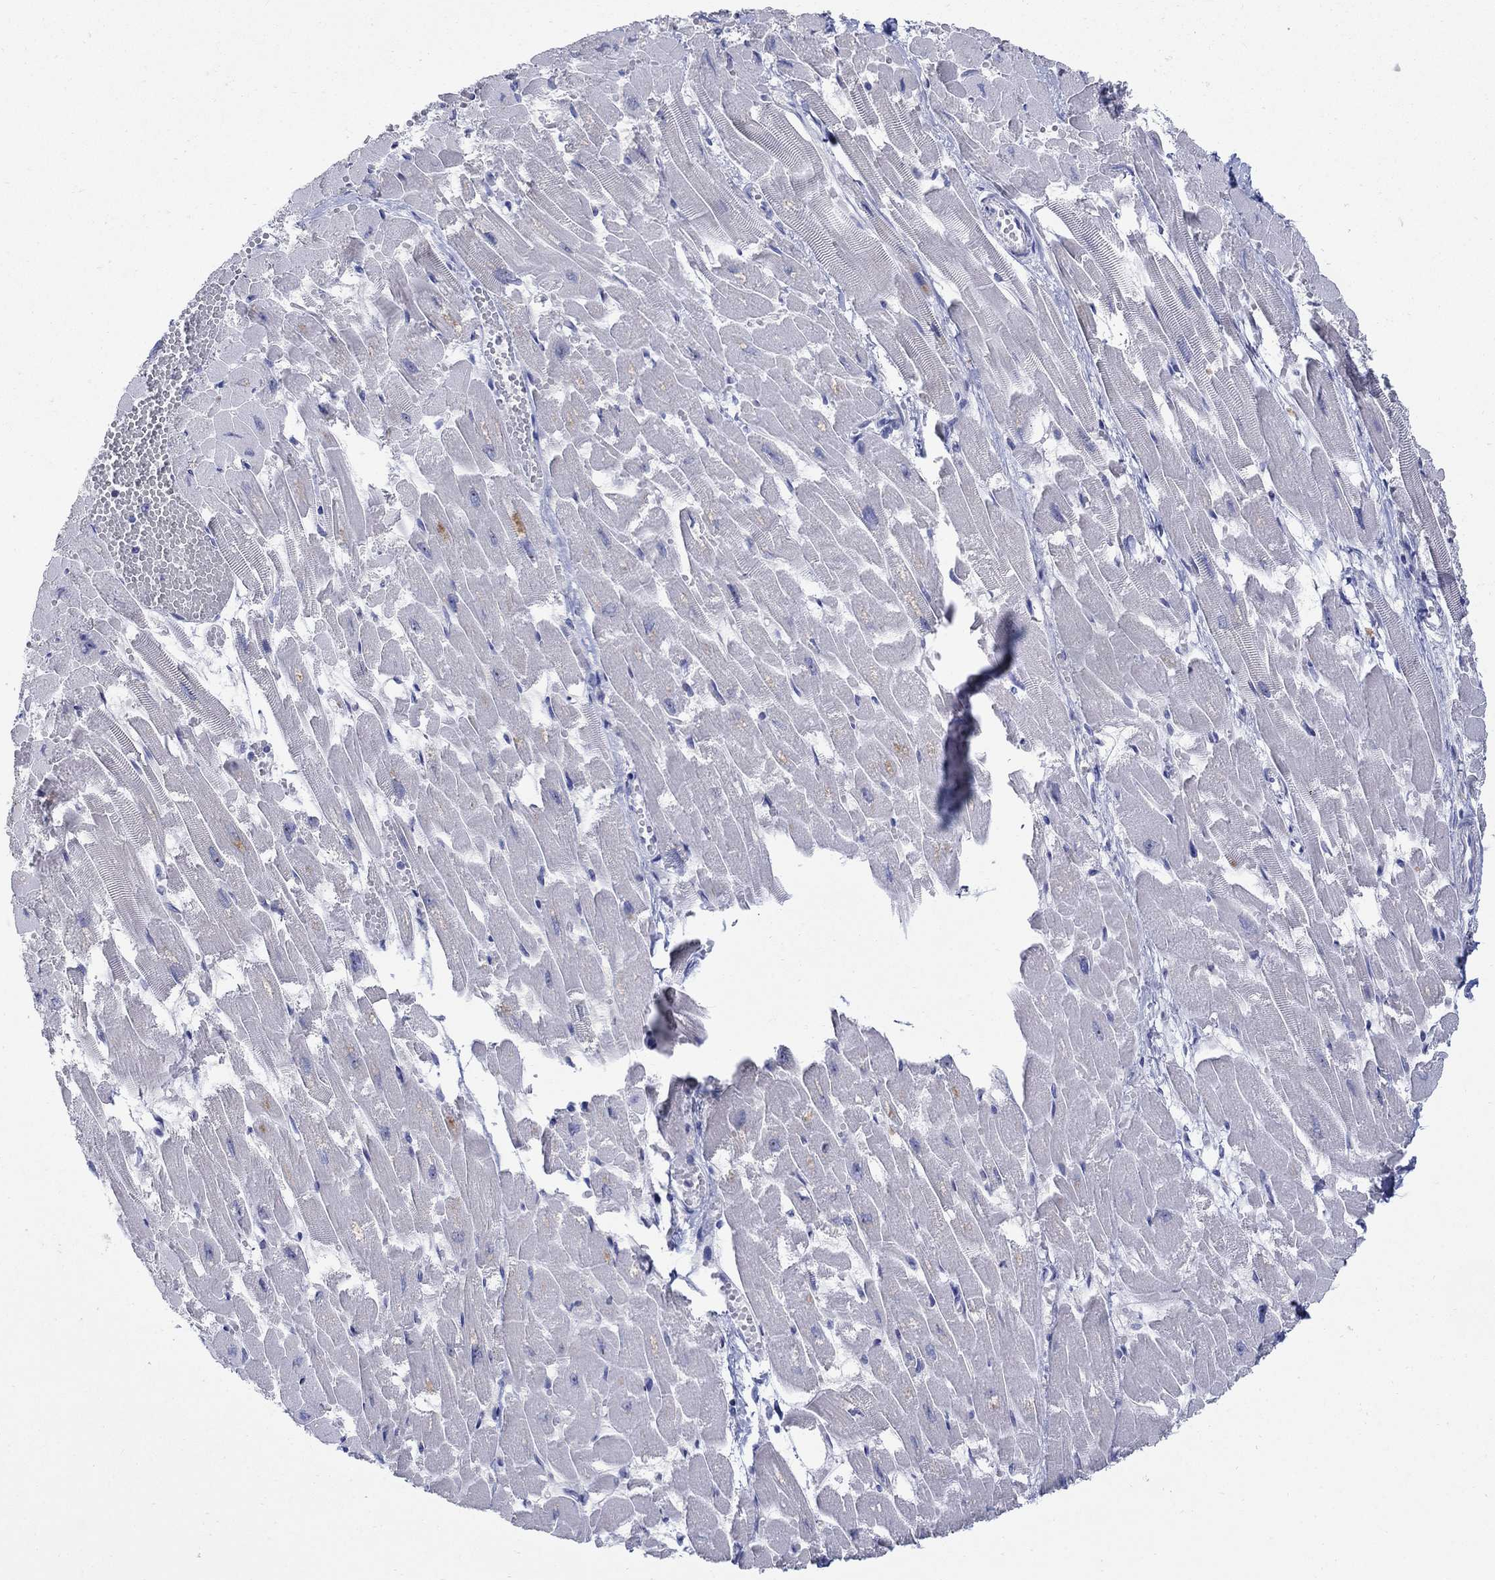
{"staining": {"intensity": "negative", "quantity": "none", "location": "none"}, "tissue": "heart muscle", "cell_type": "Cardiomyocytes", "image_type": "normal", "snomed": [{"axis": "morphology", "description": "Normal tissue, NOS"}, {"axis": "topography", "description": "Heart"}], "caption": "IHC of unremarkable heart muscle demonstrates no staining in cardiomyocytes.", "gene": "REEP2", "patient": {"sex": "female", "age": 52}}